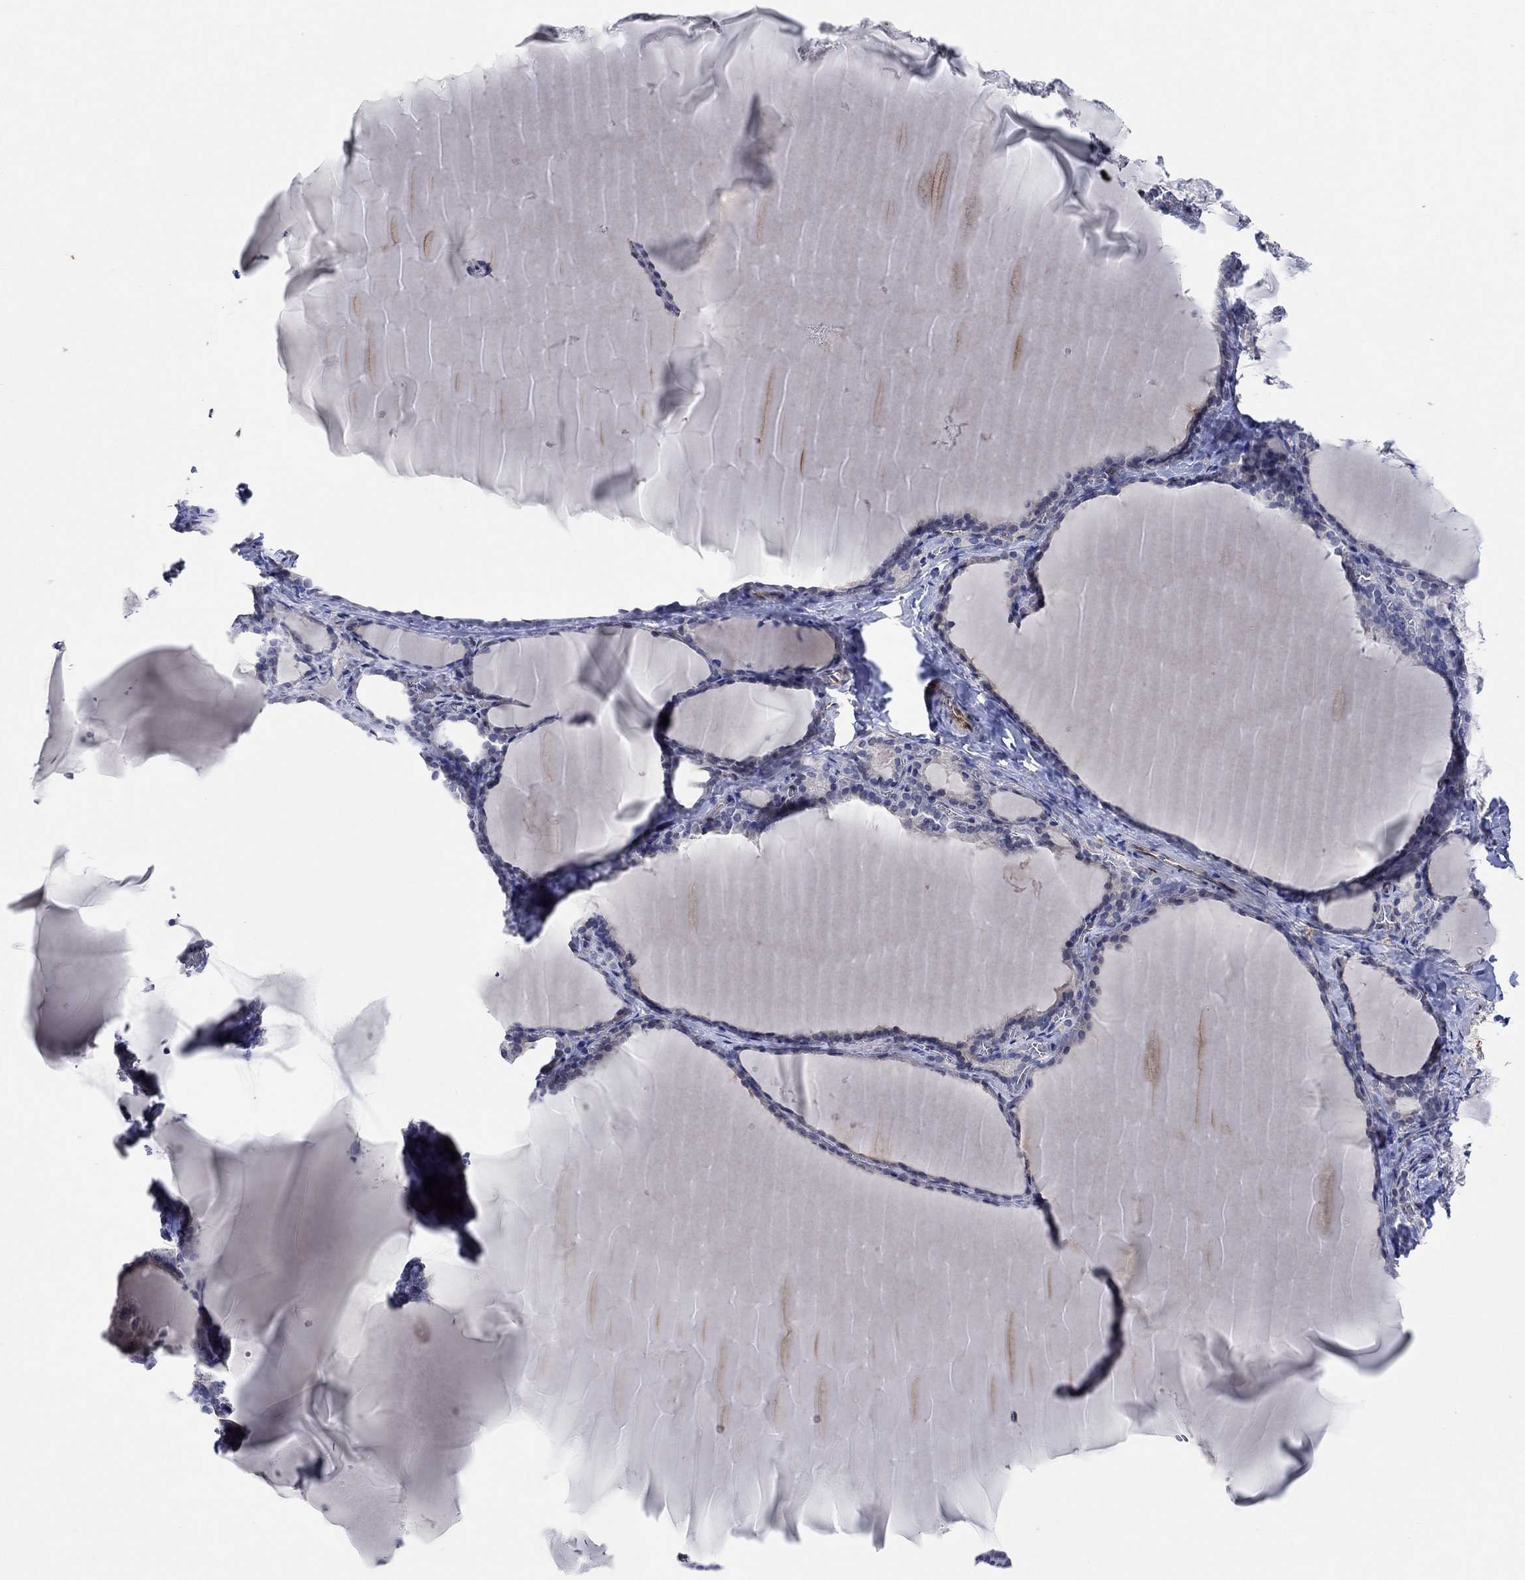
{"staining": {"intensity": "negative", "quantity": "none", "location": "none"}, "tissue": "thyroid gland", "cell_type": "Glandular cells", "image_type": "normal", "snomed": [{"axis": "morphology", "description": "Normal tissue, NOS"}, {"axis": "morphology", "description": "Hyperplasia, NOS"}, {"axis": "topography", "description": "Thyroid gland"}], "caption": "Photomicrograph shows no significant protein positivity in glandular cells of unremarkable thyroid gland. (Stains: DAB (3,3'-diaminobenzidine) IHC with hematoxylin counter stain, Microscopy: brightfield microscopy at high magnification).", "gene": "TGM2", "patient": {"sex": "female", "age": 27}}